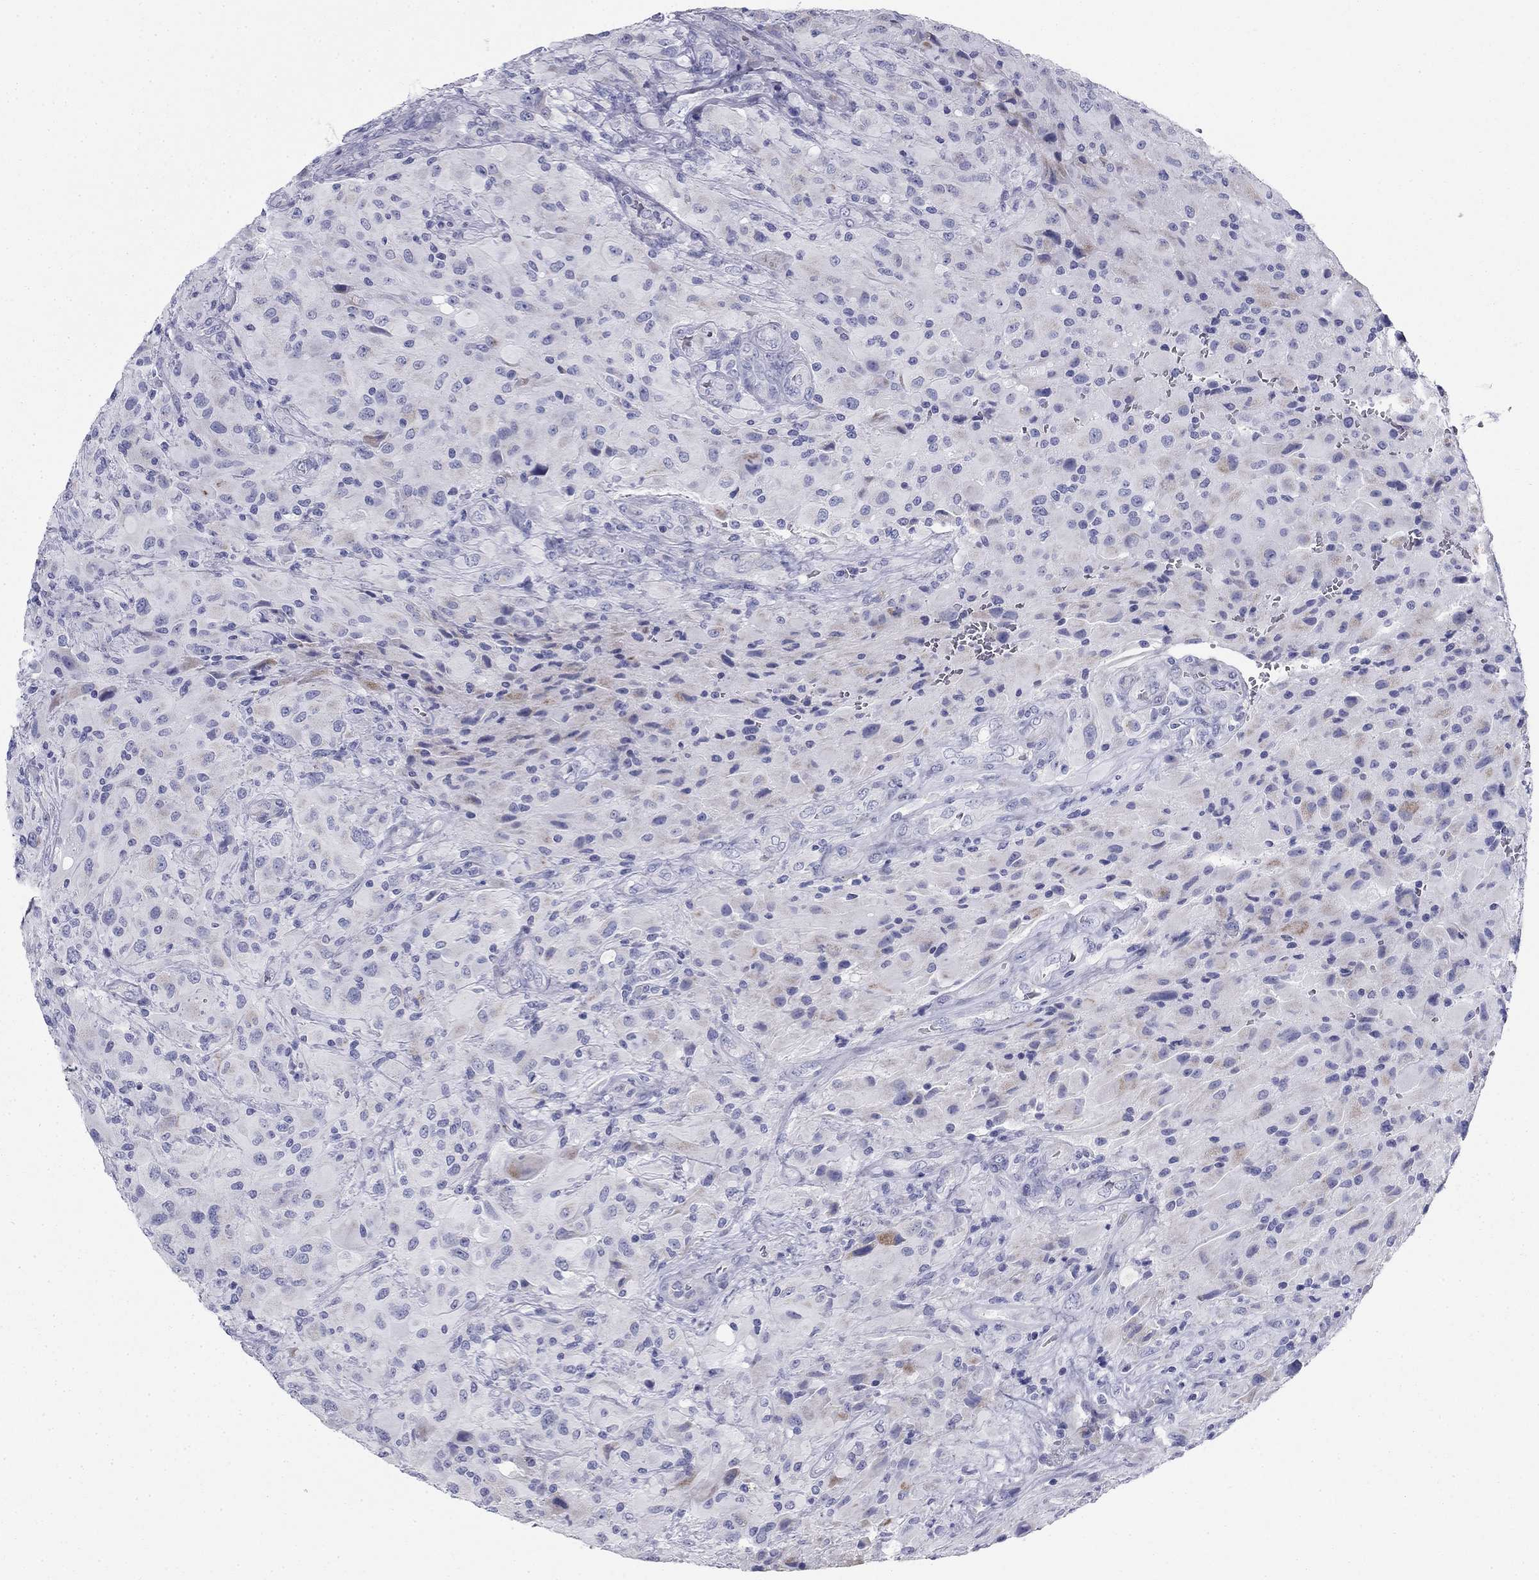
{"staining": {"intensity": "negative", "quantity": "none", "location": "none"}, "tissue": "glioma", "cell_type": "Tumor cells", "image_type": "cancer", "snomed": [{"axis": "morphology", "description": "Glioma, malignant, High grade"}, {"axis": "topography", "description": "Cerebral cortex"}], "caption": "Immunohistochemical staining of malignant glioma (high-grade) exhibits no significant positivity in tumor cells.", "gene": "ZP2", "patient": {"sex": "male", "age": 35}}